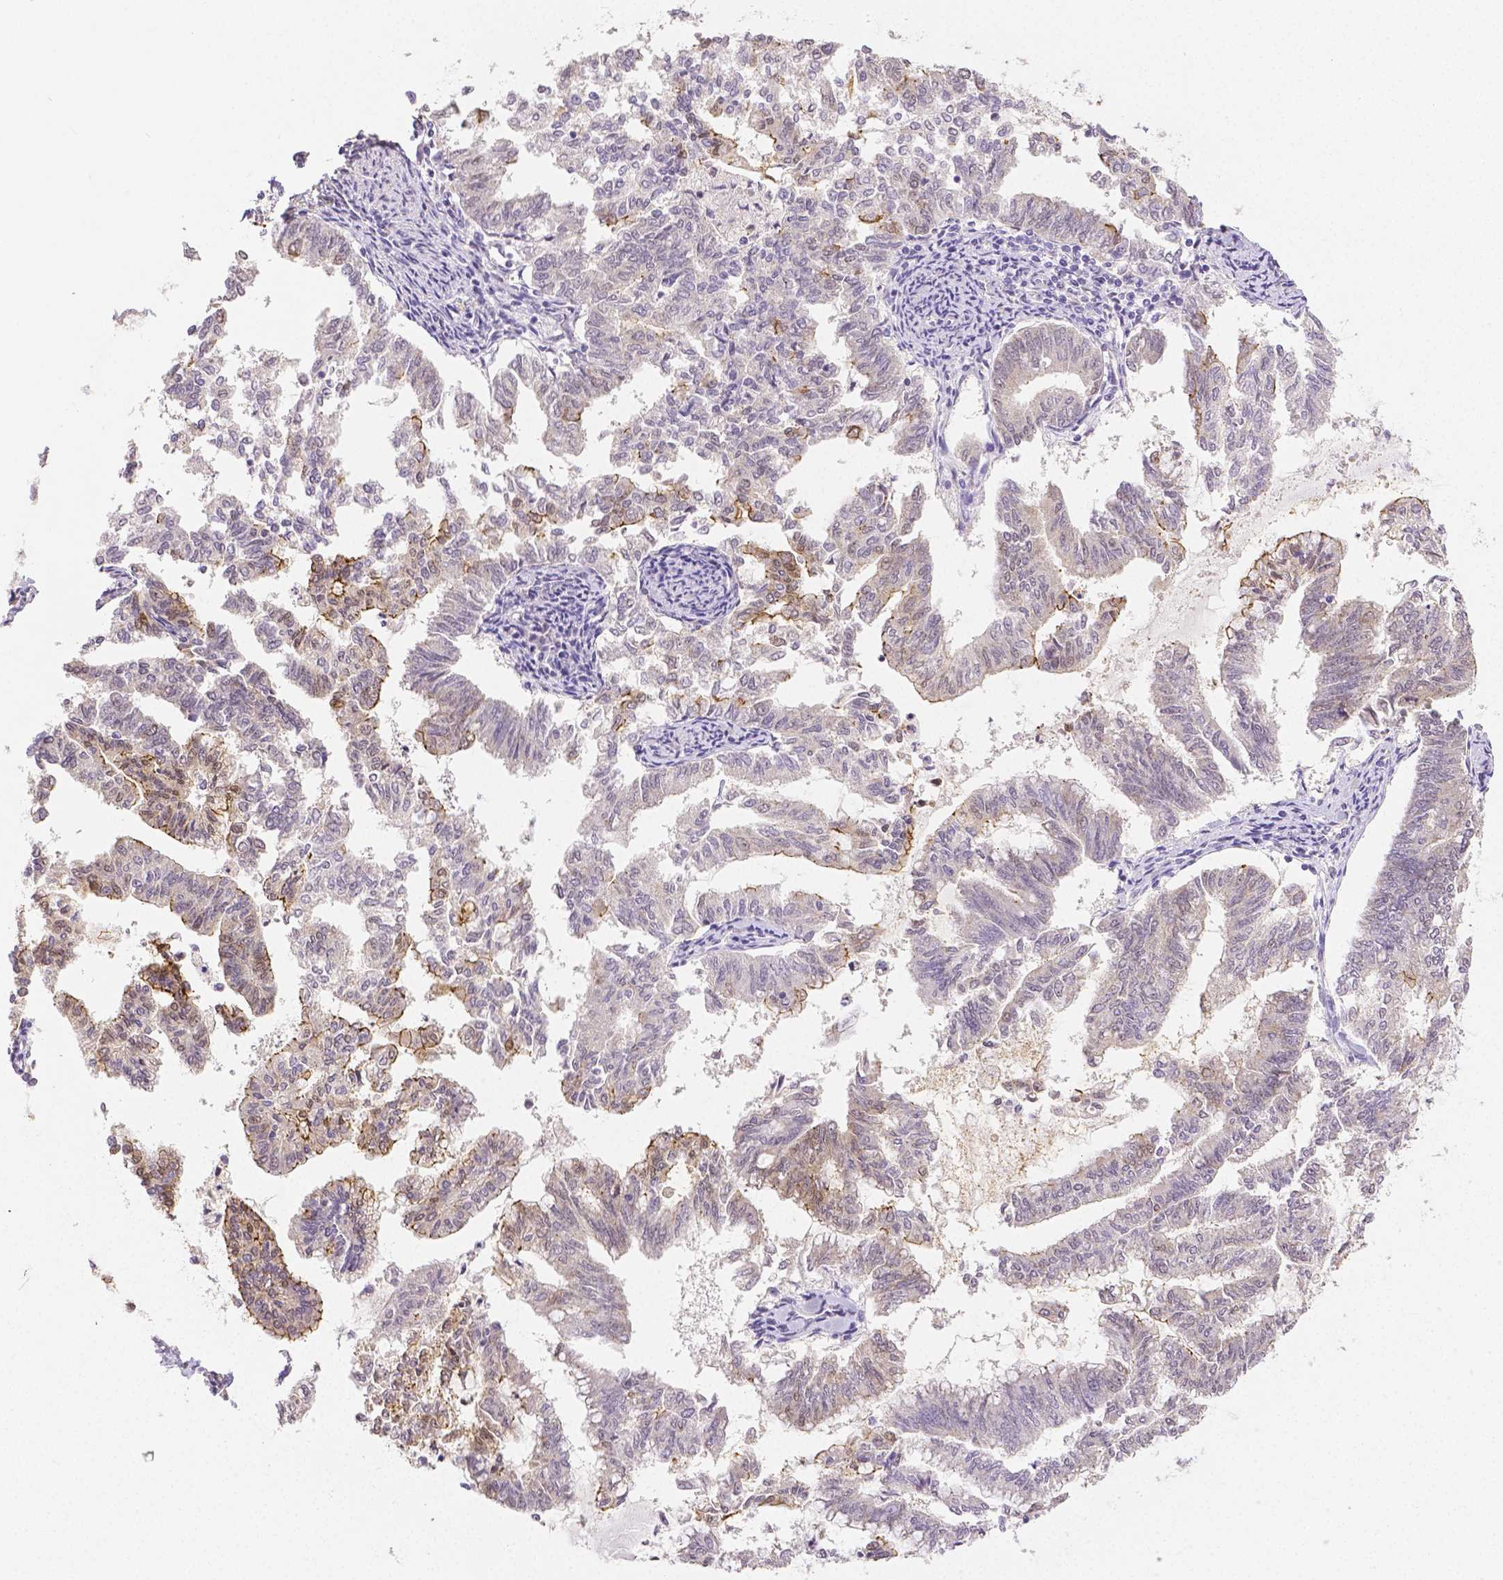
{"staining": {"intensity": "moderate", "quantity": "<25%", "location": "cytoplasmic/membranous"}, "tissue": "endometrial cancer", "cell_type": "Tumor cells", "image_type": "cancer", "snomed": [{"axis": "morphology", "description": "Adenocarcinoma, NOS"}, {"axis": "topography", "description": "Endometrium"}], "caption": "Protein positivity by IHC displays moderate cytoplasmic/membranous staining in approximately <25% of tumor cells in endometrial cancer.", "gene": "OCLN", "patient": {"sex": "female", "age": 79}}